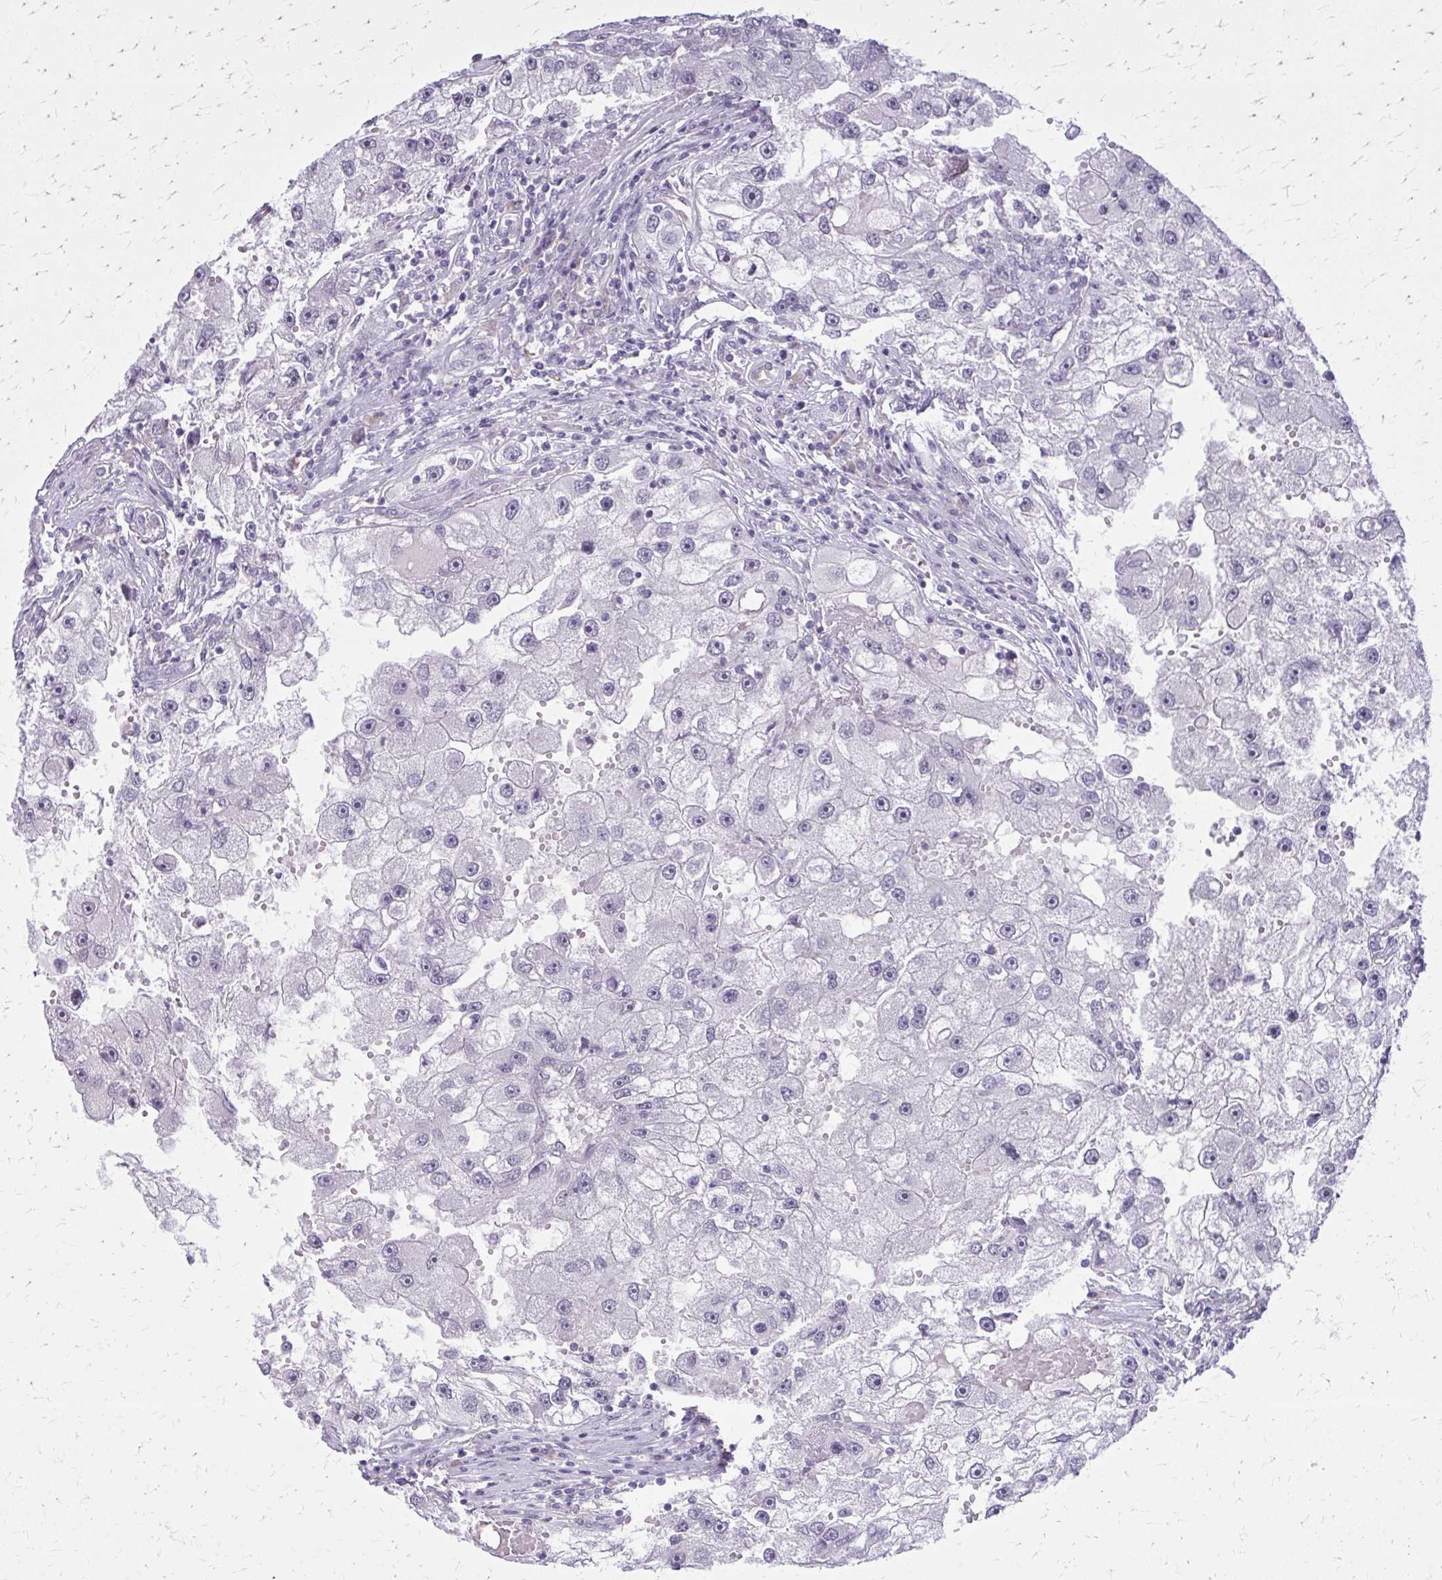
{"staining": {"intensity": "negative", "quantity": "none", "location": "none"}, "tissue": "renal cancer", "cell_type": "Tumor cells", "image_type": "cancer", "snomed": [{"axis": "morphology", "description": "Adenocarcinoma, NOS"}, {"axis": "topography", "description": "Kidney"}], "caption": "Renal cancer (adenocarcinoma) stained for a protein using immunohistochemistry exhibits no positivity tumor cells.", "gene": "PLCB1", "patient": {"sex": "male", "age": 63}}